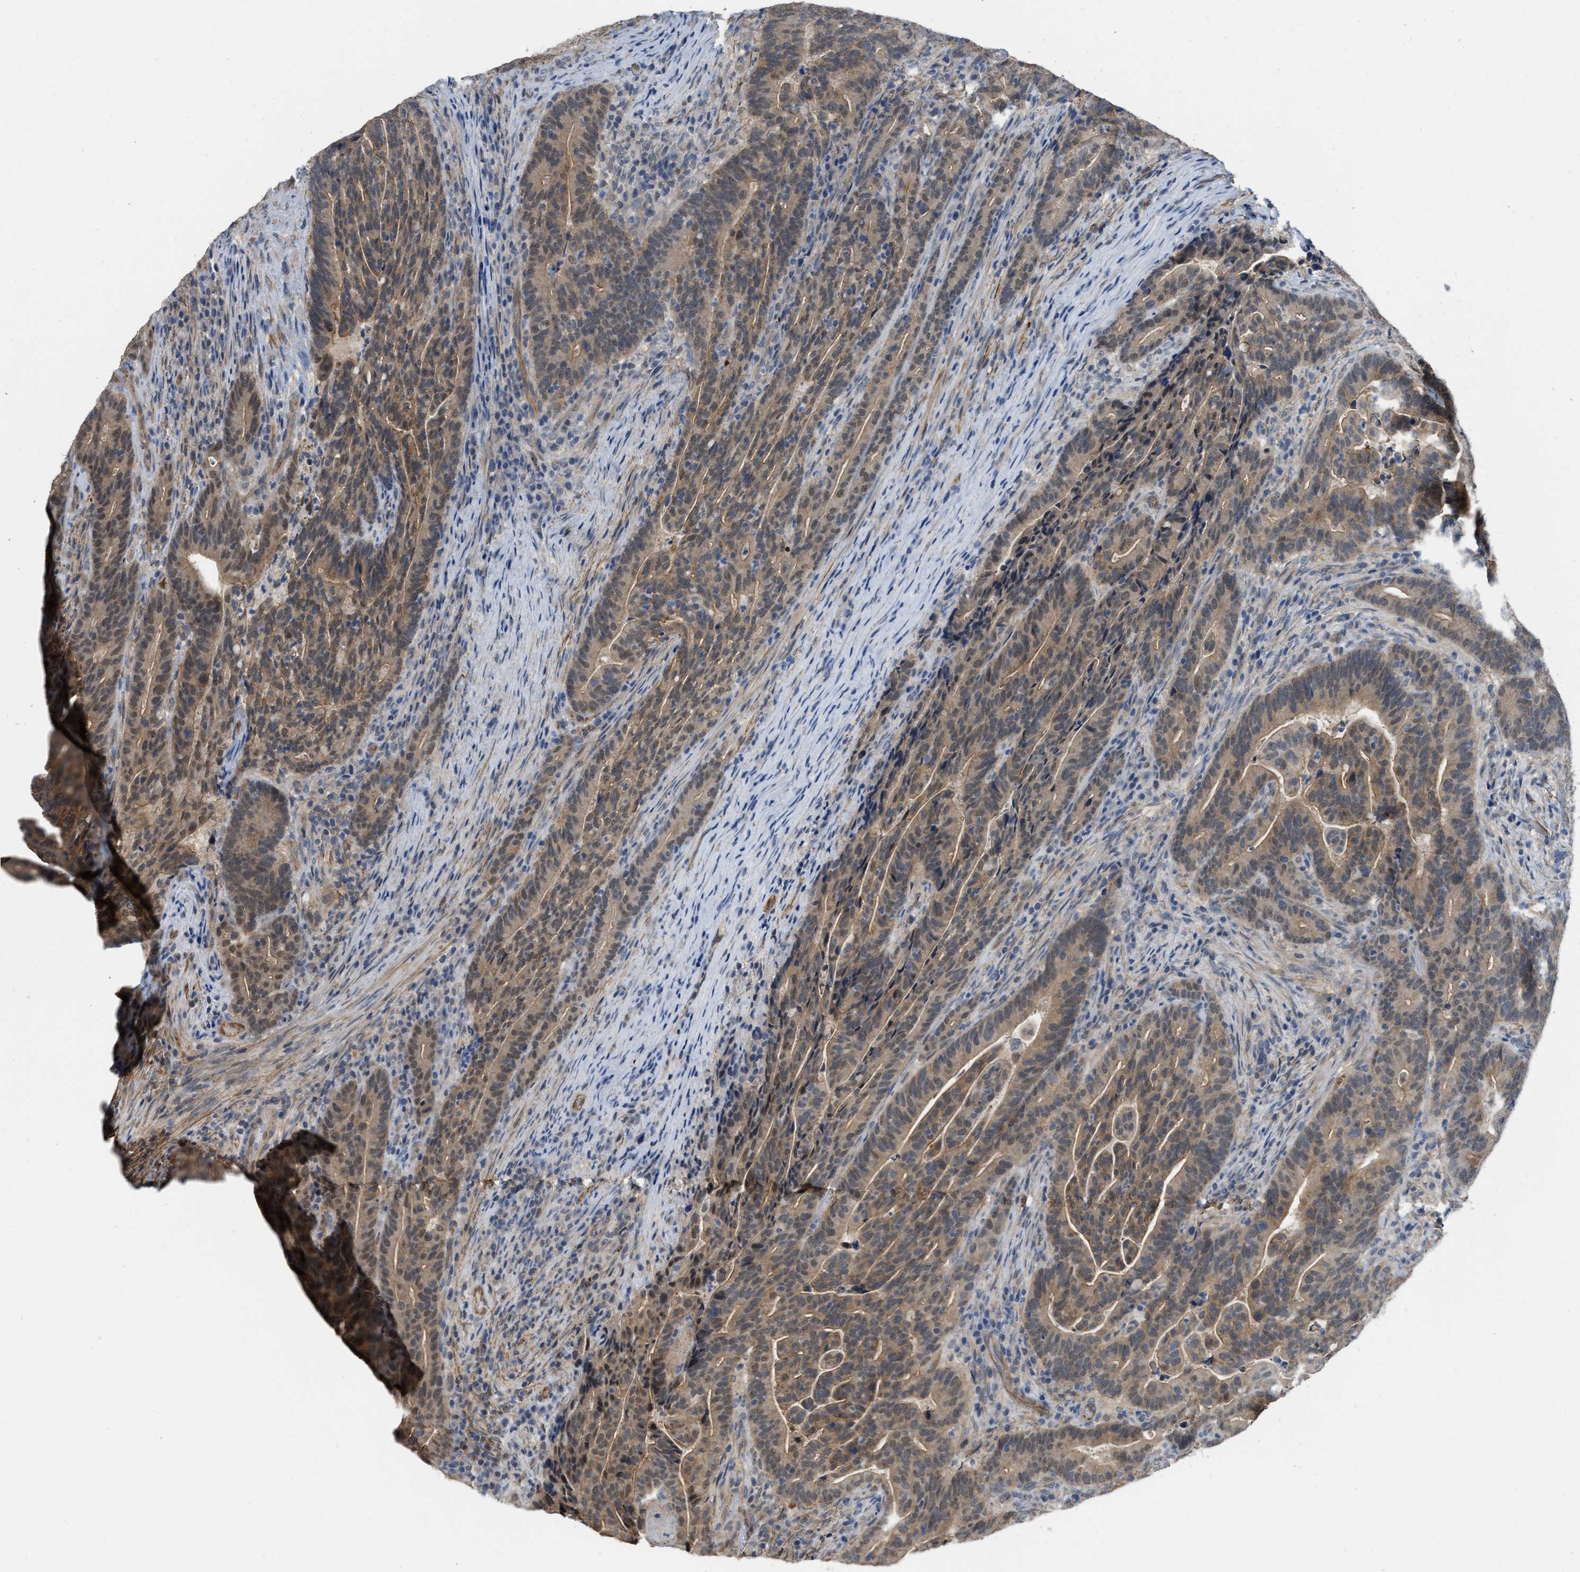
{"staining": {"intensity": "moderate", "quantity": ">75%", "location": "cytoplasmic/membranous,nuclear"}, "tissue": "colorectal cancer", "cell_type": "Tumor cells", "image_type": "cancer", "snomed": [{"axis": "morphology", "description": "Adenocarcinoma, NOS"}, {"axis": "topography", "description": "Colon"}], "caption": "Adenocarcinoma (colorectal) stained for a protein exhibits moderate cytoplasmic/membranous and nuclear positivity in tumor cells.", "gene": "NAPEPLD", "patient": {"sex": "female", "age": 66}}